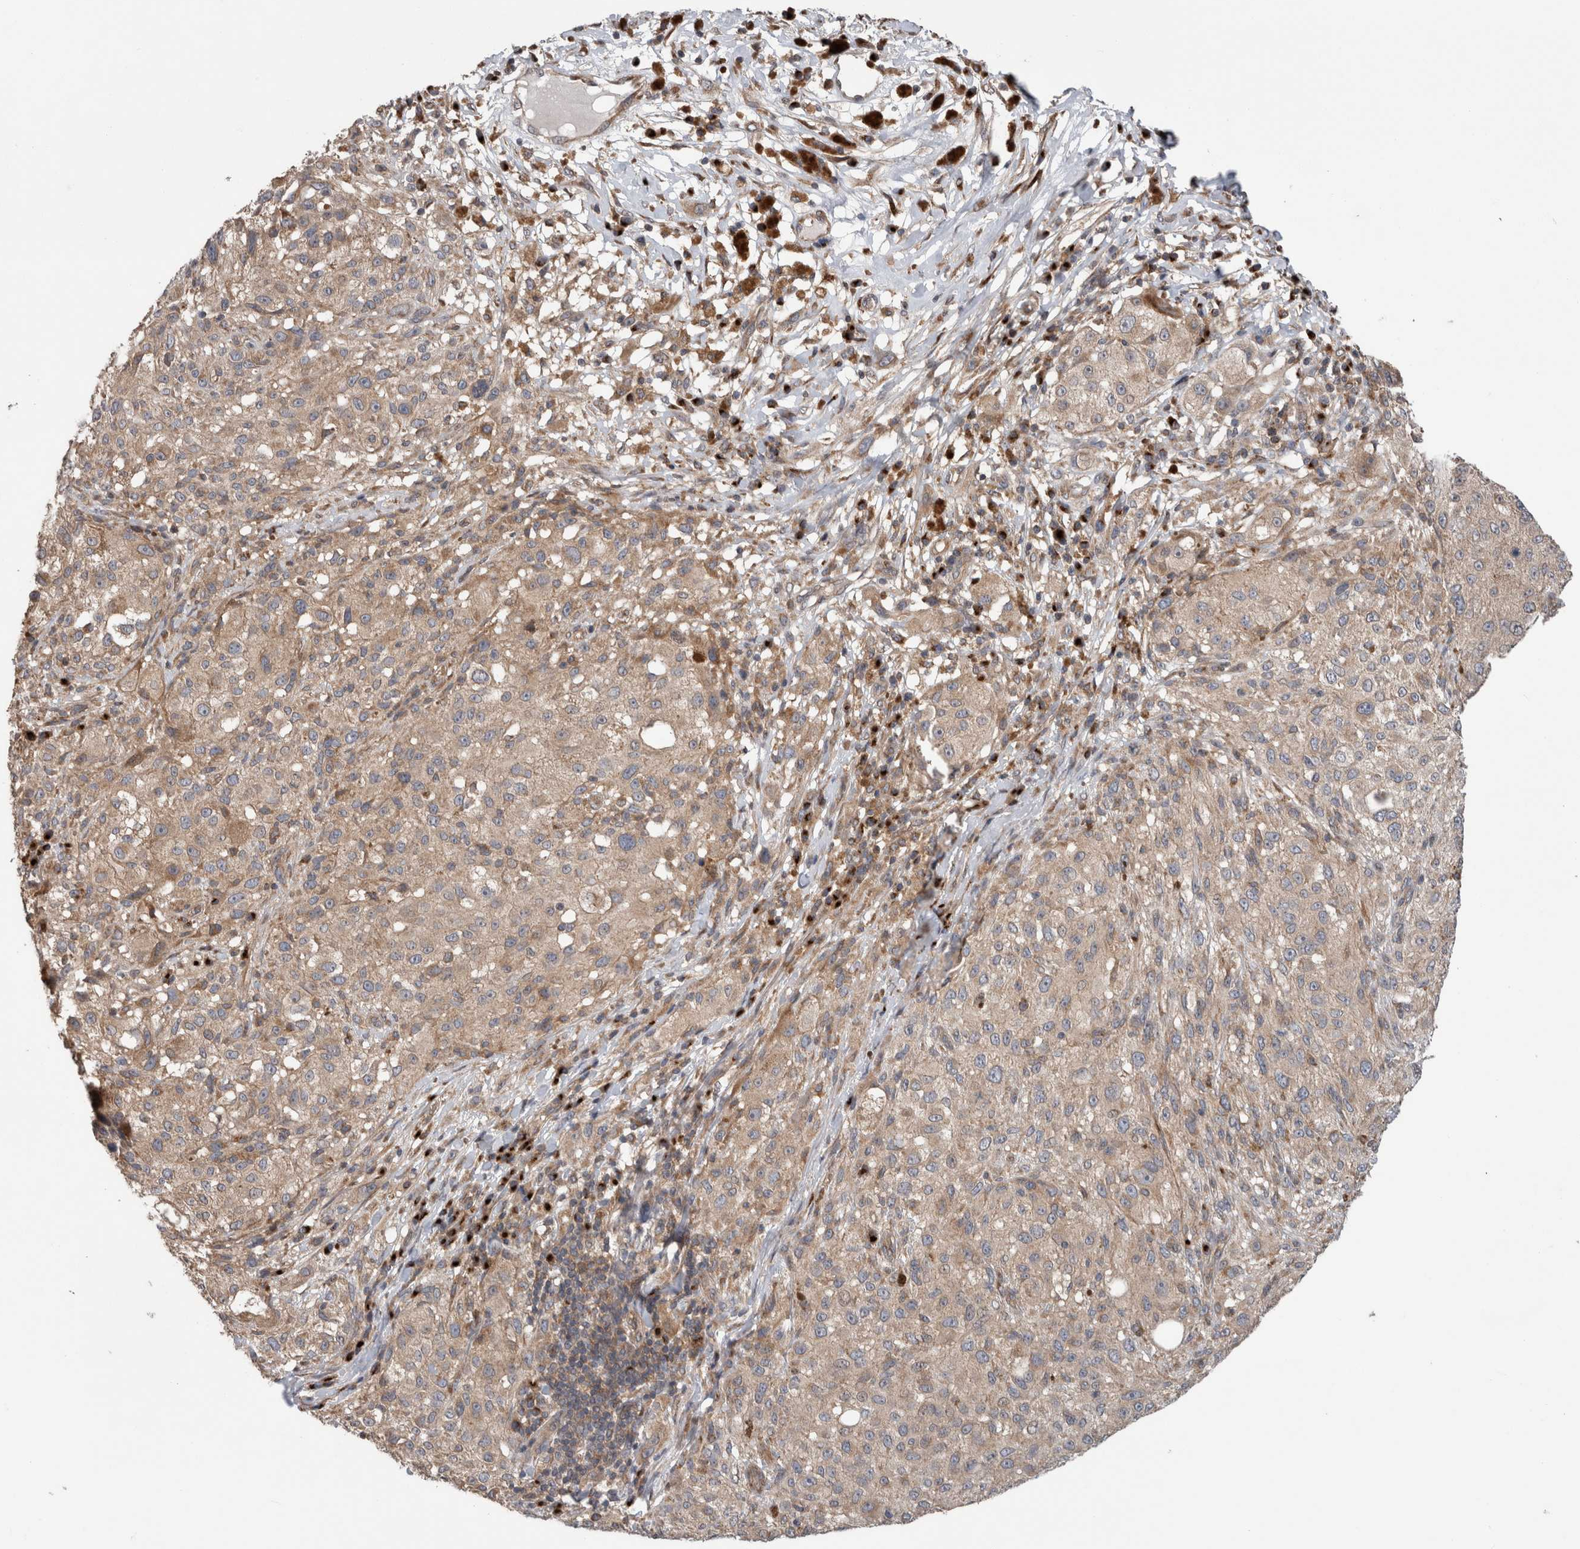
{"staining": {"intensity": "moderate", "quantity": ">75%", "location": "cytoplasmic/membranous"}, "tissue": "melanoma", "cell_type": "Tumor cells", "image_type": "cancer", "snomed": [{"axis": "morphology", "description": "Malignant melanoma, NOS"}, {"axis": "topography", "description": "Skin"}], "caption": "Moderate cytoplasmic/membranous expression is identified in about >75% of tumor cells in malignant melanoma.", "gene": "TRIM5", "patient": {"sex": "female", "age": 55}}